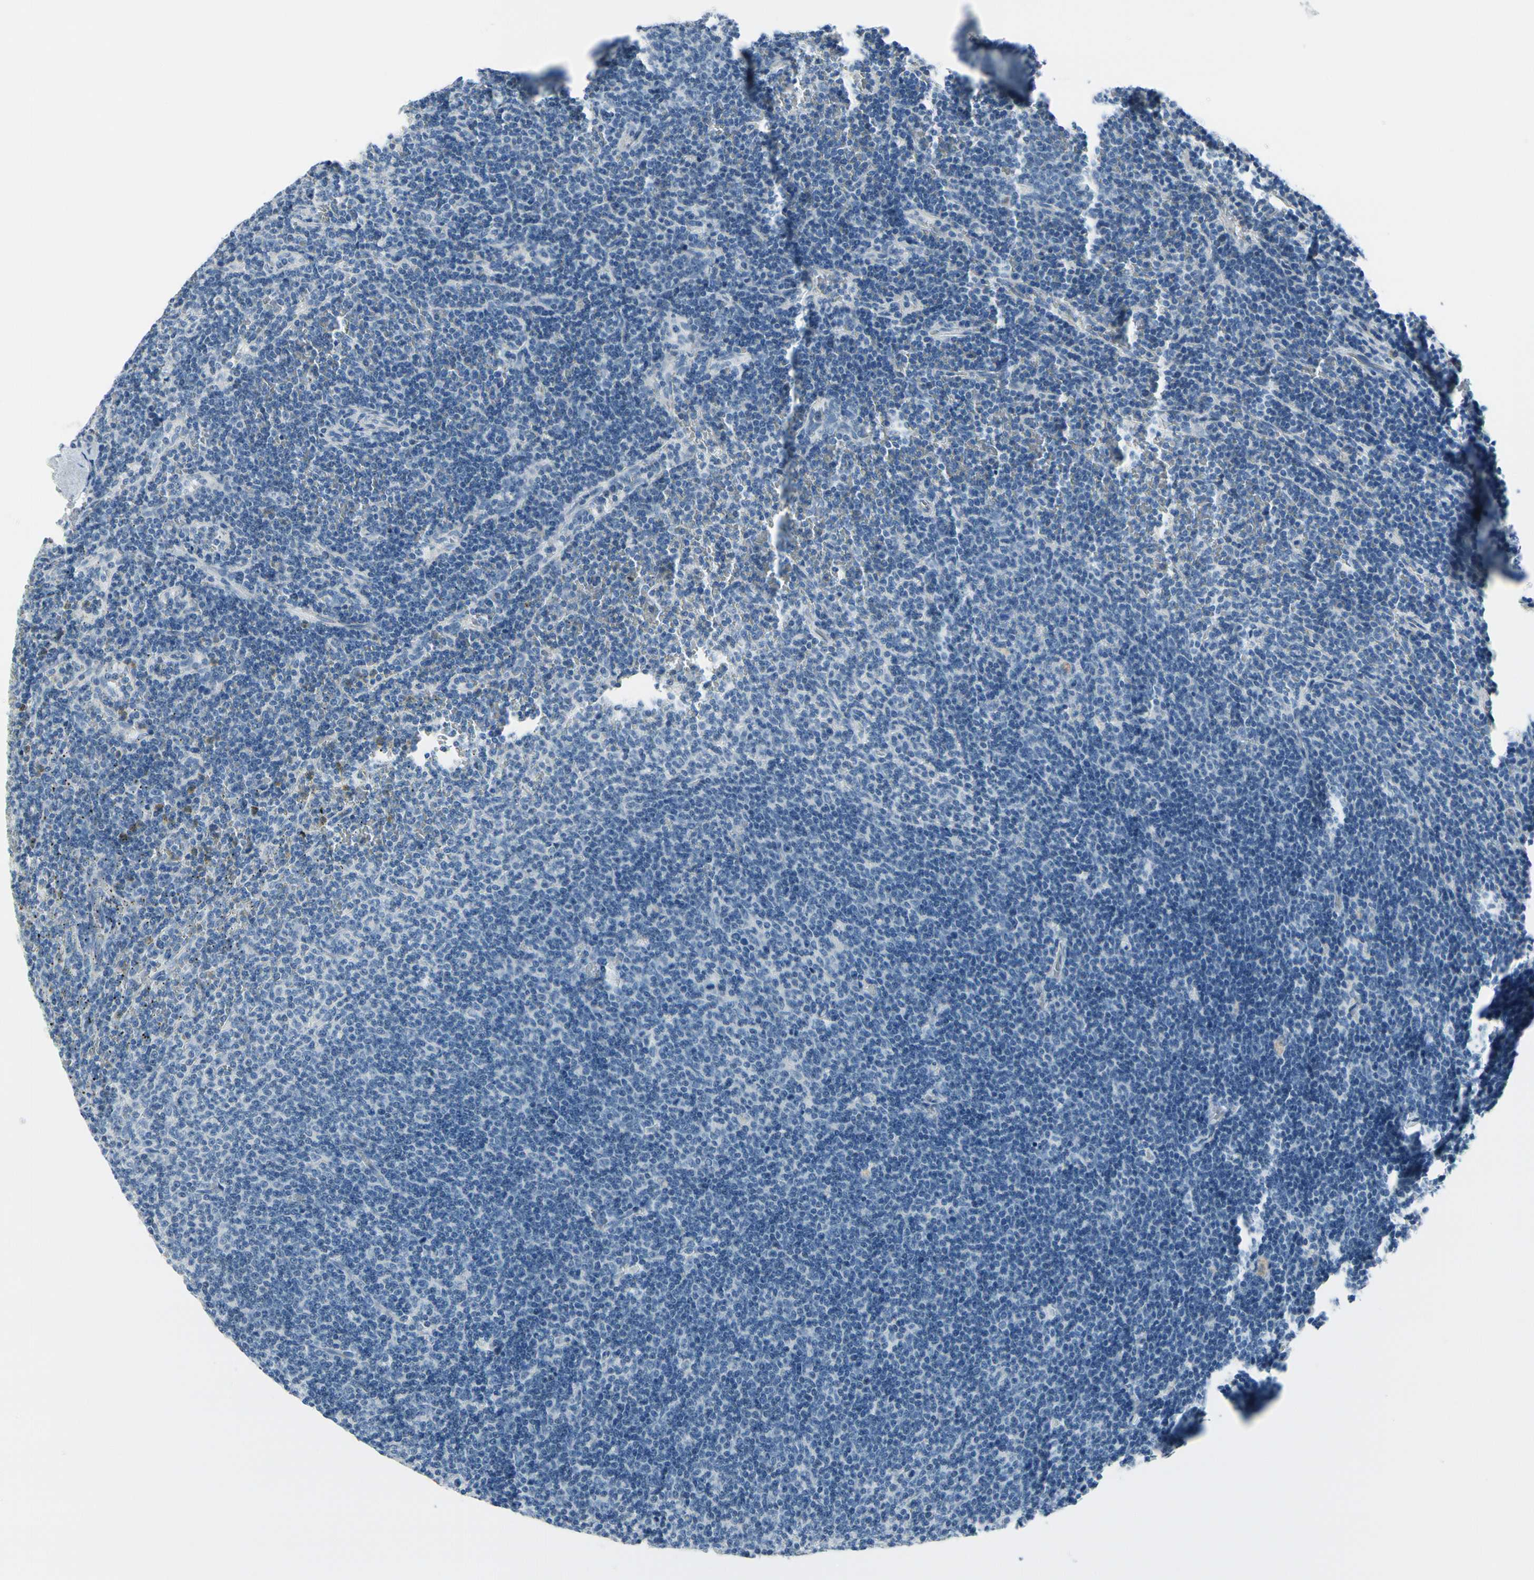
{"staining": {"intensity": "negative", "quantity": "none", "location": "none"}, "tissue": "lymphoma", "cell_type": "Tumor cells", "image_type": "cancer", "snomed": [{"axis": "morphology", "description": "Malignant lymphoma, non-Hodgkin's type, Low grade"}, {"axis": "topography", "description": "Spleen"}], "caption": "Immunohistochemistry (IHC) of human low-grade malignant lymphoma, non-Hodgkin's type exhibits no expression in tumor cells. The staining was performed using DAB to visualize the protein expression in brown, while the nuclei were stained in blue with hematoxylin (Magnification: 20x).", "gene": "MUC5B", "patient": {"sex": "female", "age": 50}}